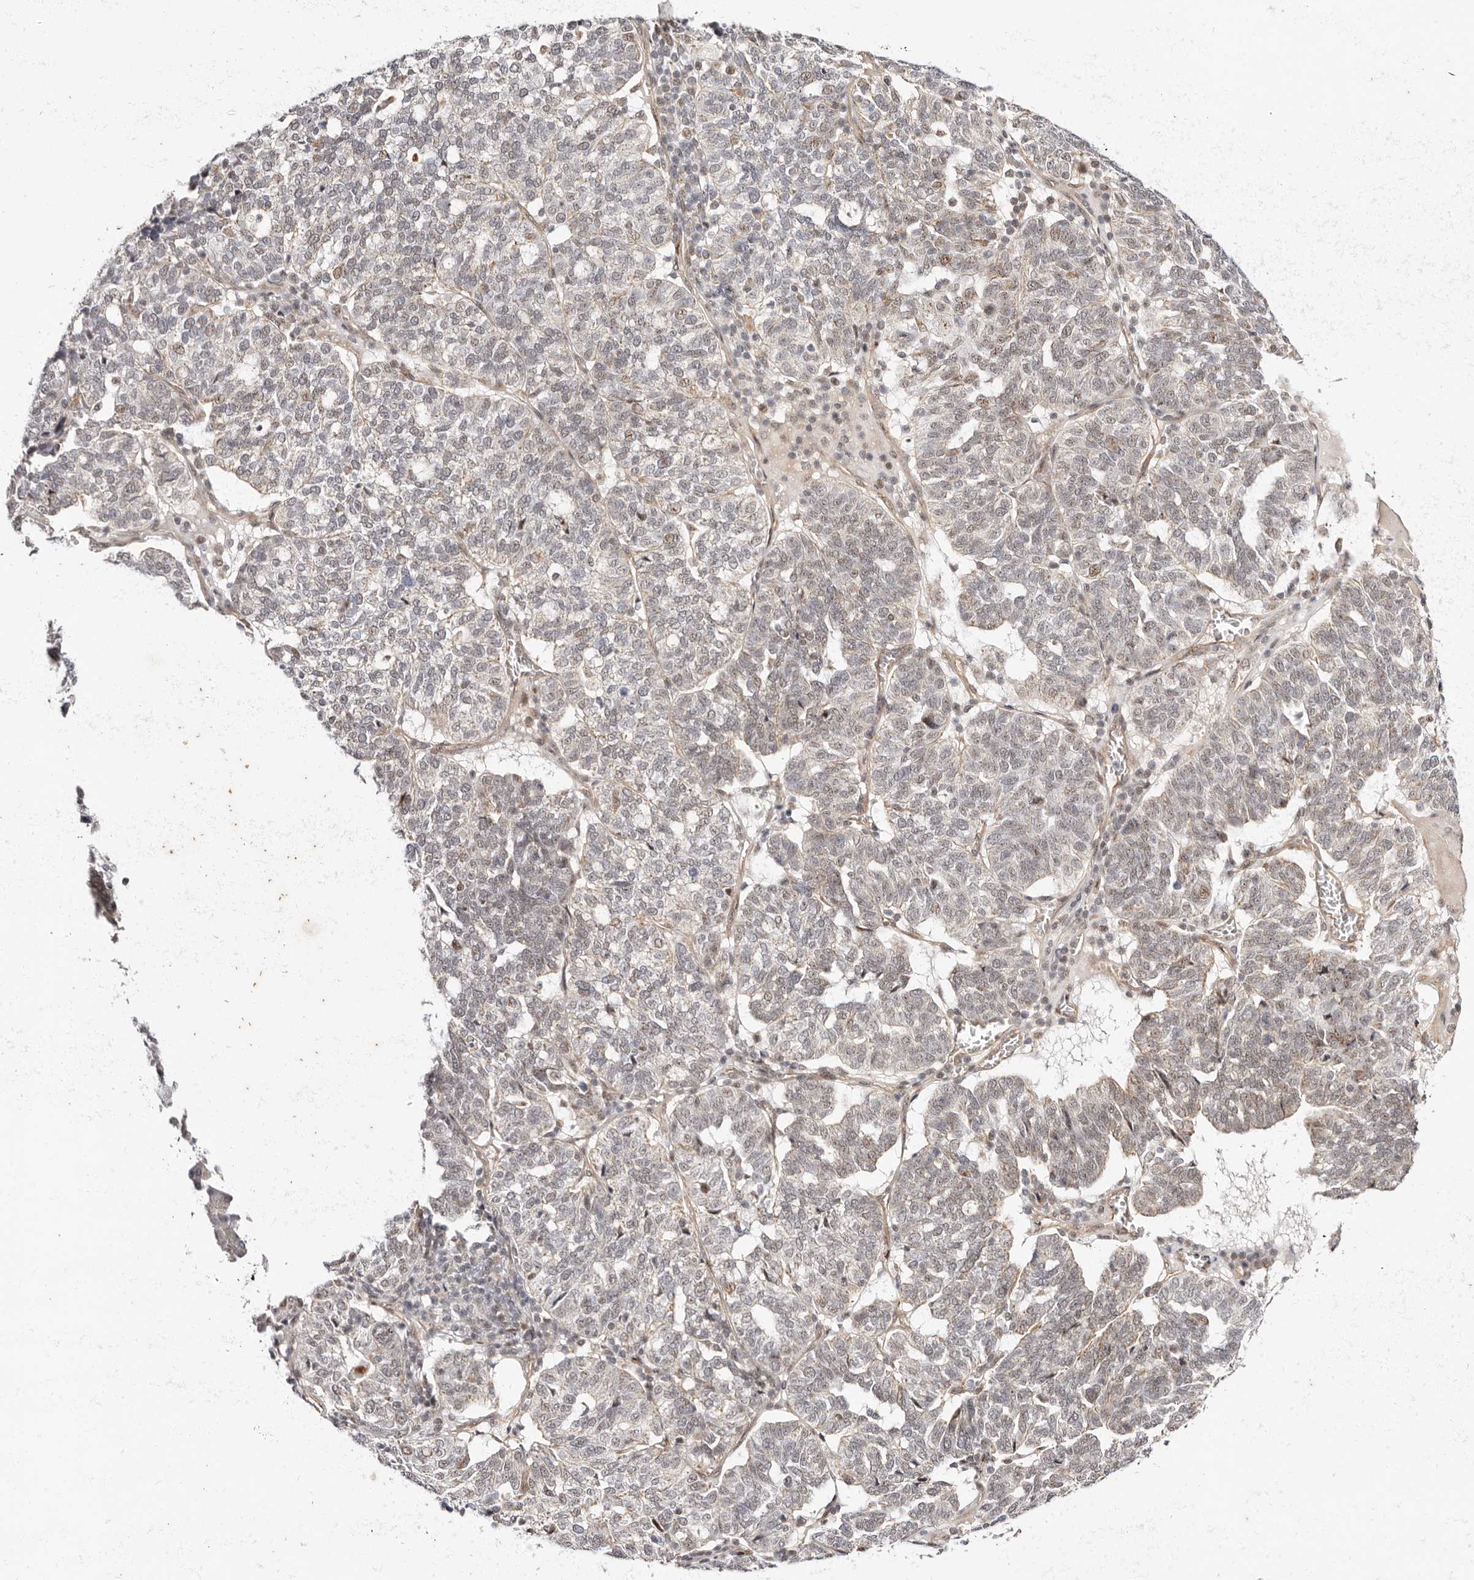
{"staining": {"intensity": "weak", "quantity": "25%-75%", "location": "nuclear"}, "tissue": "ovarian cancer", "cell_type": "Tumor cells", "image_type": "cancer", "snomed": [{"axis": "morphology", "description": "Cystadenocarcinoma, serous, NOS"}, {"axis": "topography", "description": "Ovary"}], "caption": "Approximately 25%-75% of tumor cells in human ovarian cancer exhibit weak nuclear protein staining as visualized by brown immunohistochemical staining.", "gene": "WRN", "patient": {"sex": "female", "age": 59}}